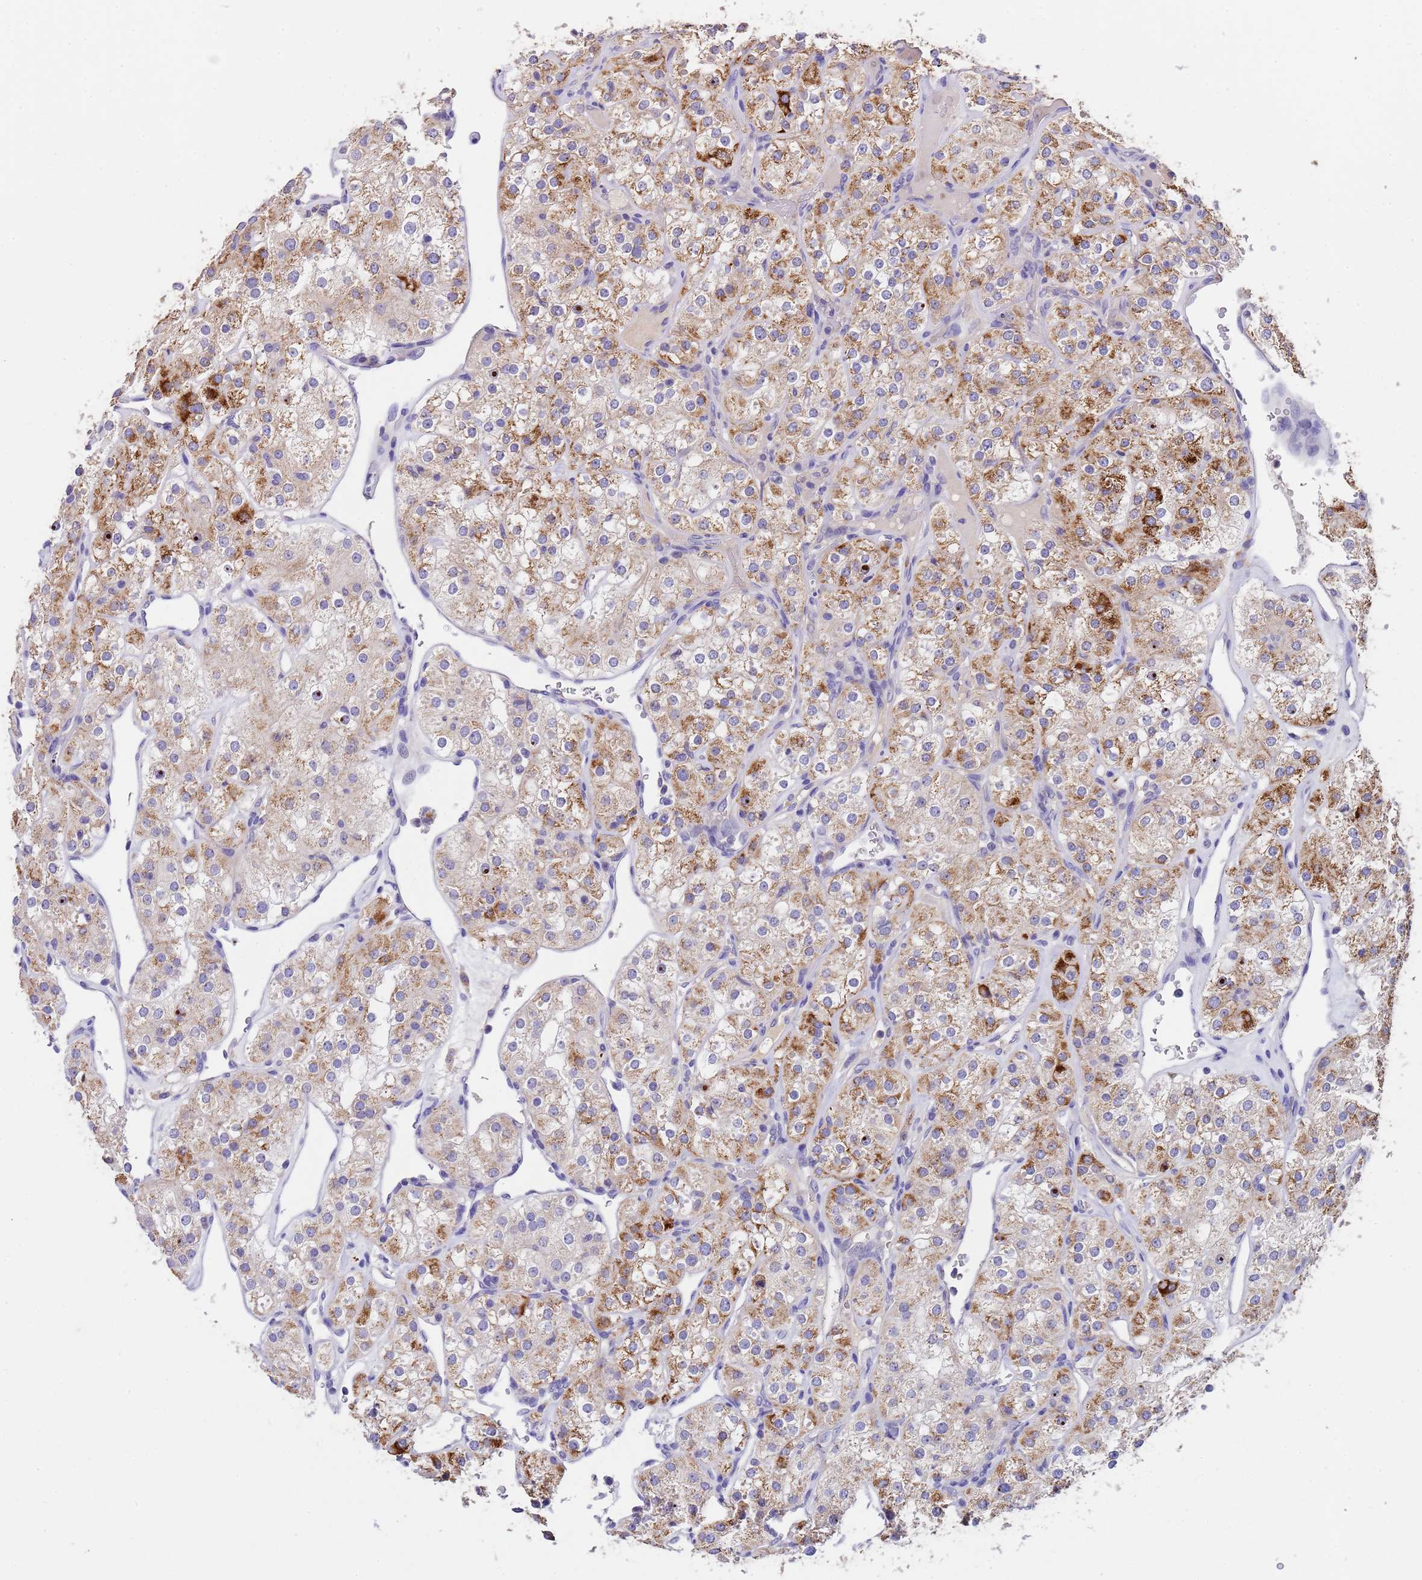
{"staining": {"intensity": "moderate", "quantity": "25%-75%", "location": "cytoplasmic/membranous"}, "tissue": "renal cancer", "cell_type": "Tumor cells", "image_type": "cancer", "snomed": [{"axis": "morphology", "description": "Adenocarcinoma, NOS"}, {"axis": "topography", "description": "Kidney"}], "caption": "Renal cancer (adenocarcinoma) tissue demonstrates moderate cytoplasmic/membranous staining in about 25%-75% of tumor cells, visualized by immunohistochemistry.", "gene": "SLC24A3", "patient": {"sex": "male", "age": 77}}